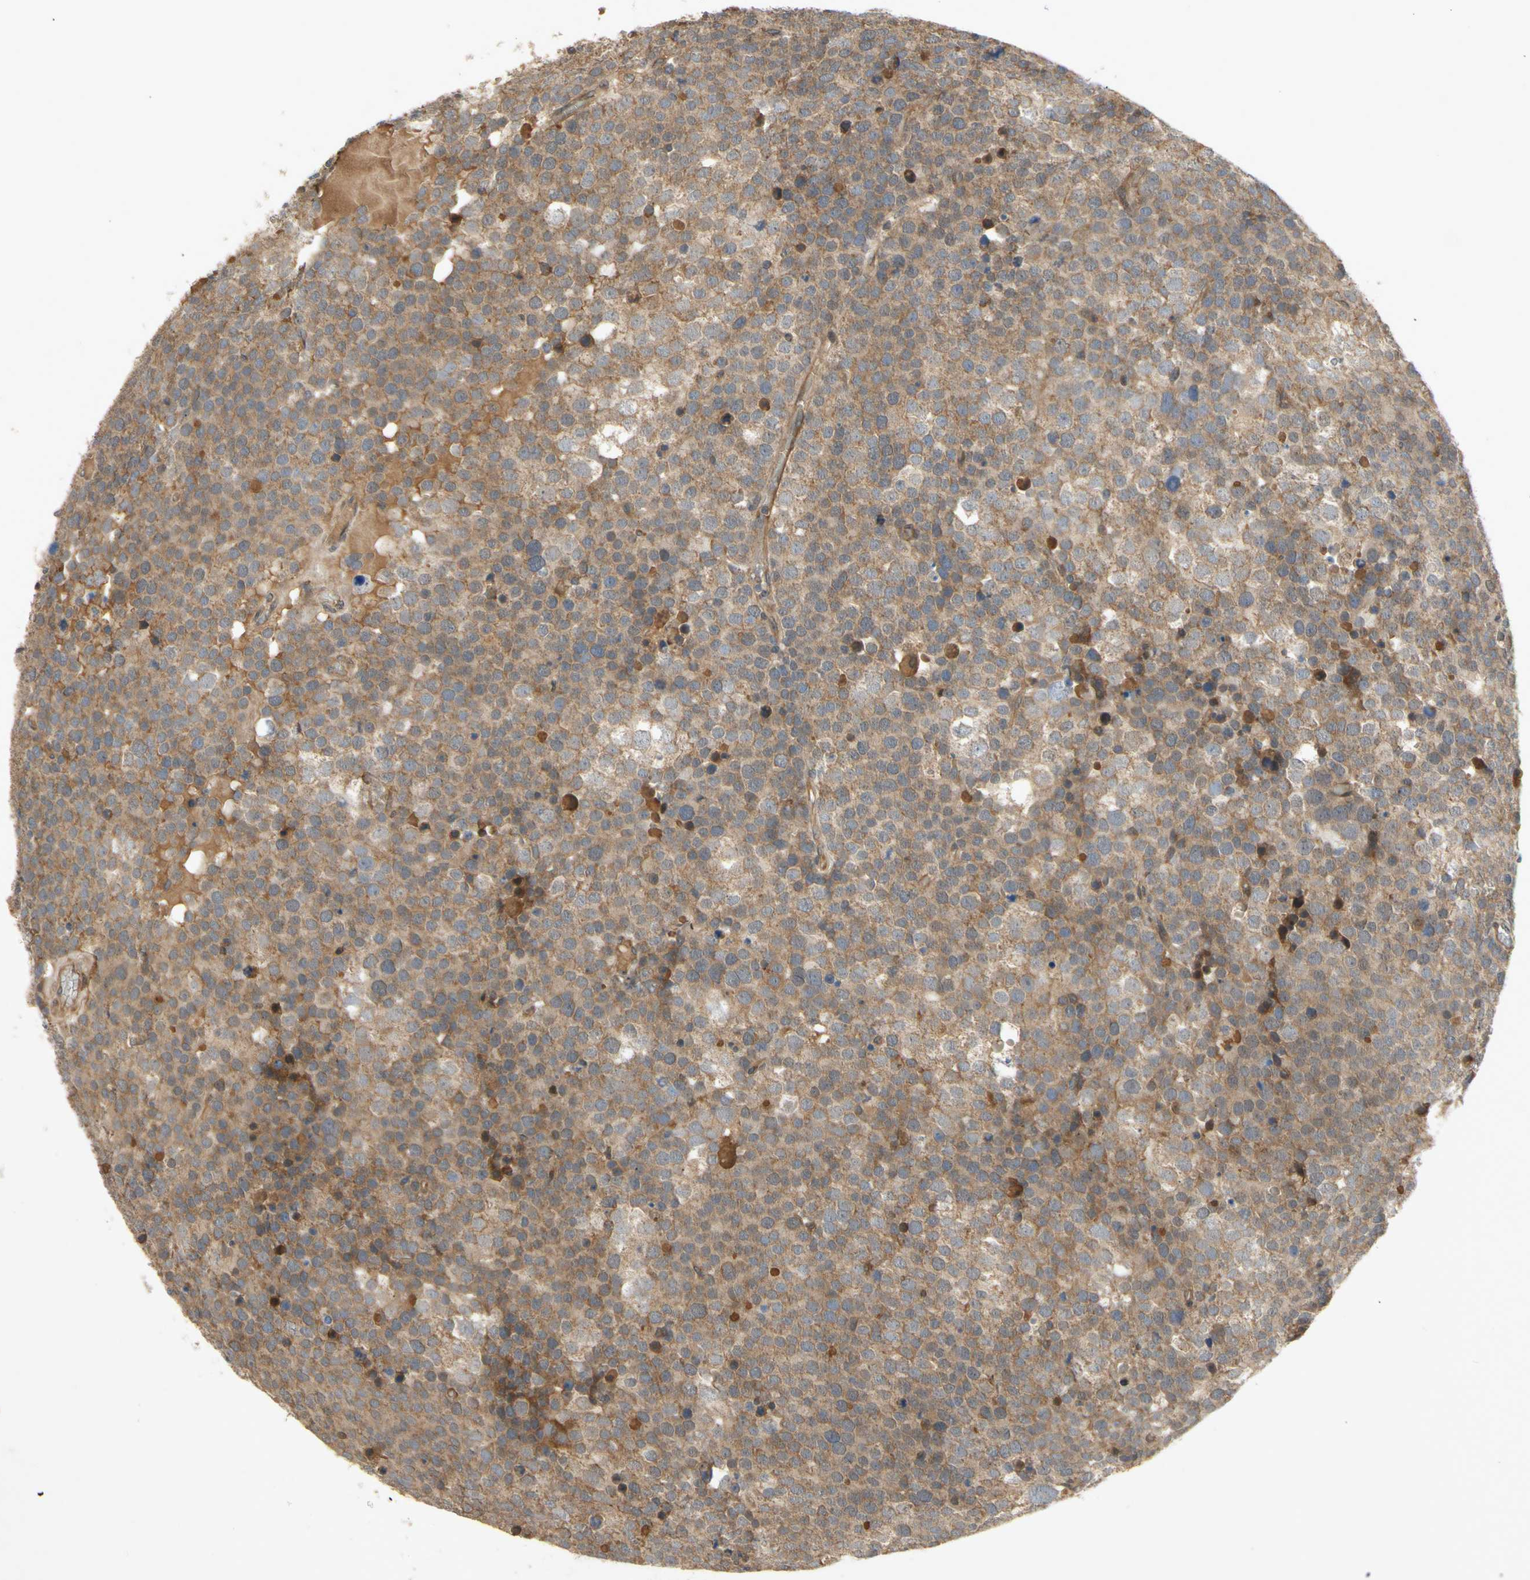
{"staining": {"intensity": "moderate", "quantity": ">75%", "location": "cytoplasmic/membranous"}, "tissue": "testis cancer", "cell_type": "Tumor cells", "image_type": "cancer", "snomed": [{"axis": "morphology", "description": "Seminoma, NOS"}, {"axis": "topography", "description": "Testis"}], "caption": "A micrograph showing moderate cytoplasmic/membranous expression in about >75% of tumor cells in testis cancer (seminoma), as visualized by brown immunohistochemical staining.", "gene": "PKN1", "patient": {"sex": "male", "age": 71}}